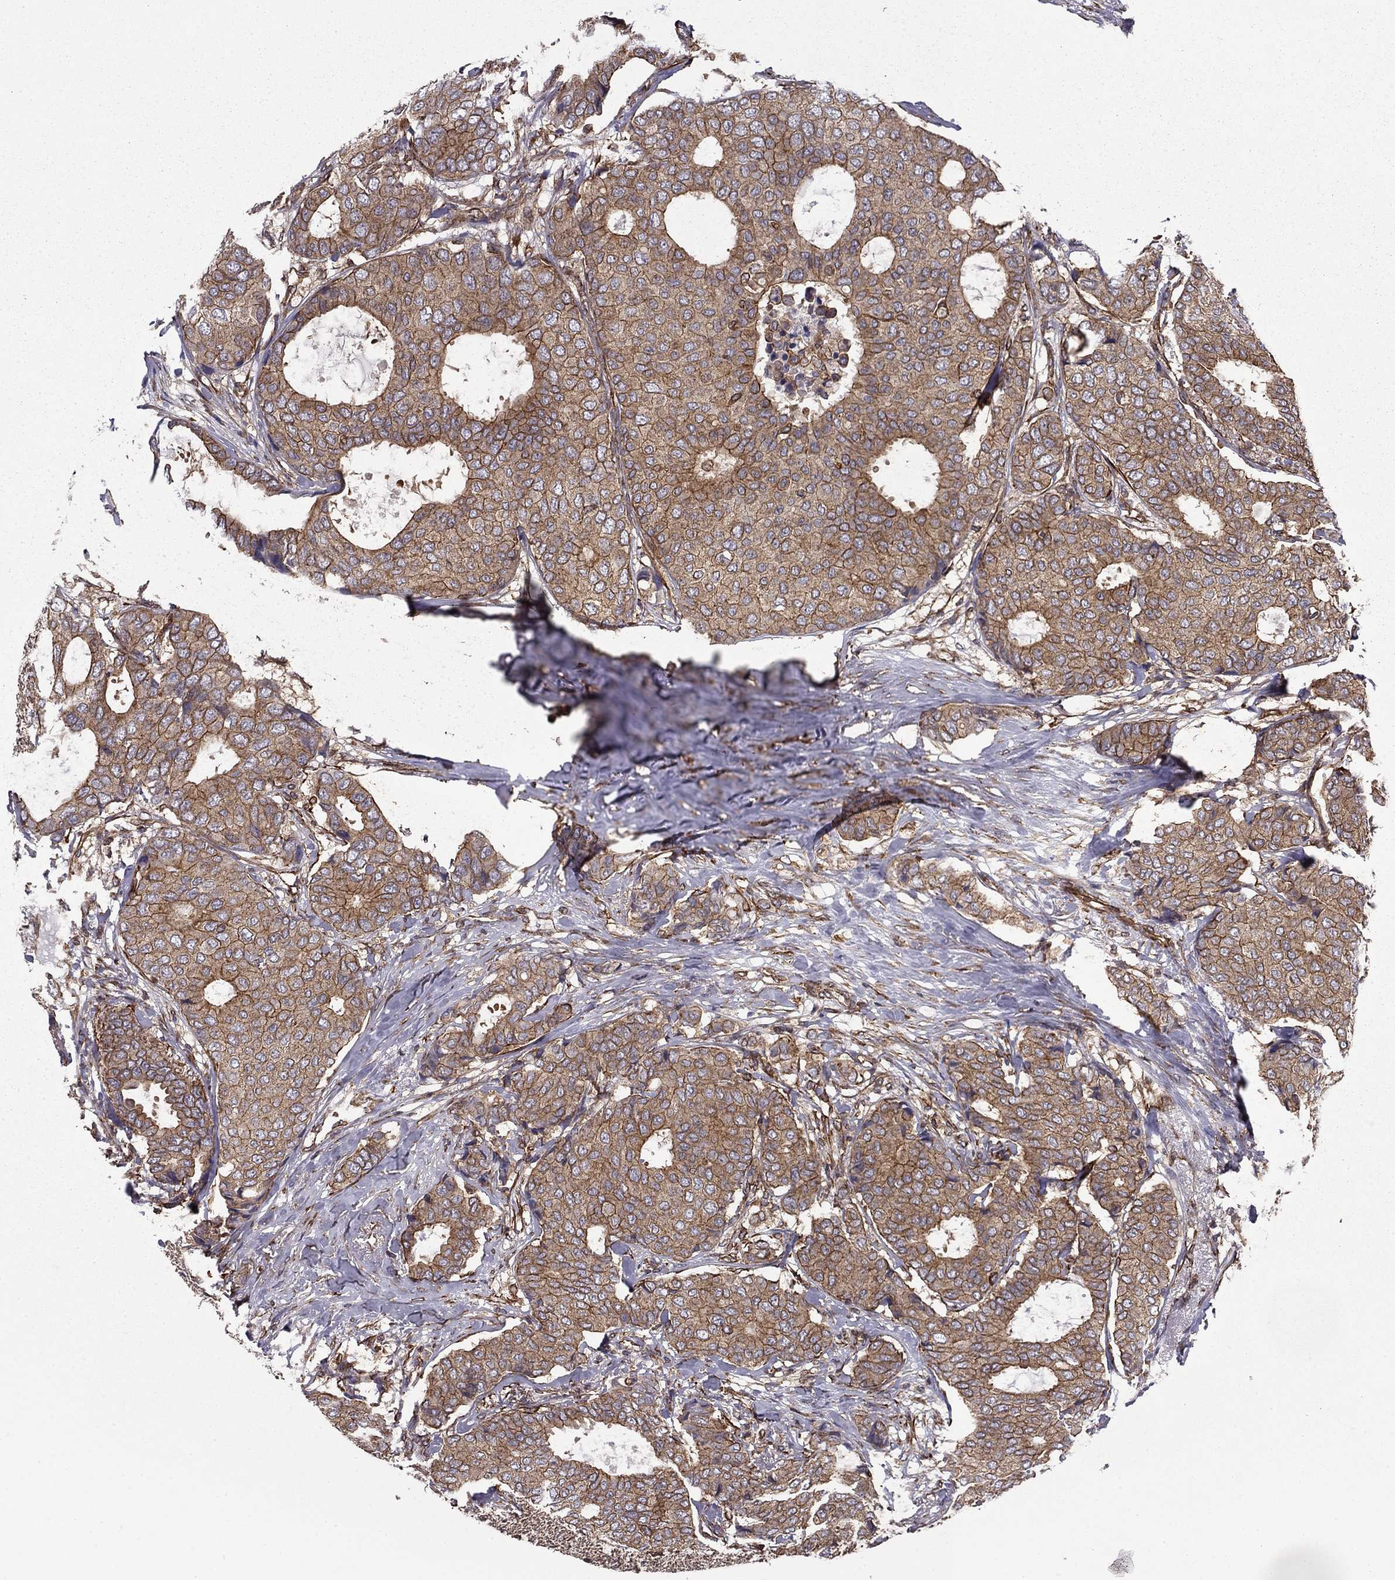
{"staining": {"intensity": "moderate", "quantity": ">75%", "location": "cytoplasmic/membranous"}, "tissue": "breast cancer", "cell_type": "Tumor cells", "image_type": "cancer", "snomed": [{"axis": "morphology", "description": "Duct carcinoma"}, {"axis": "topography", "description": "Breast"}], "caption": "Breast cancer (invasive ductal carcinoma) was stained to show a protein in brown. There is medium levels of moderate cytoplasmic/membranous positivity in about >75% of tumor cells.", "gene": "SHMT1", "patient": {"sex": "female", "age": 75}}